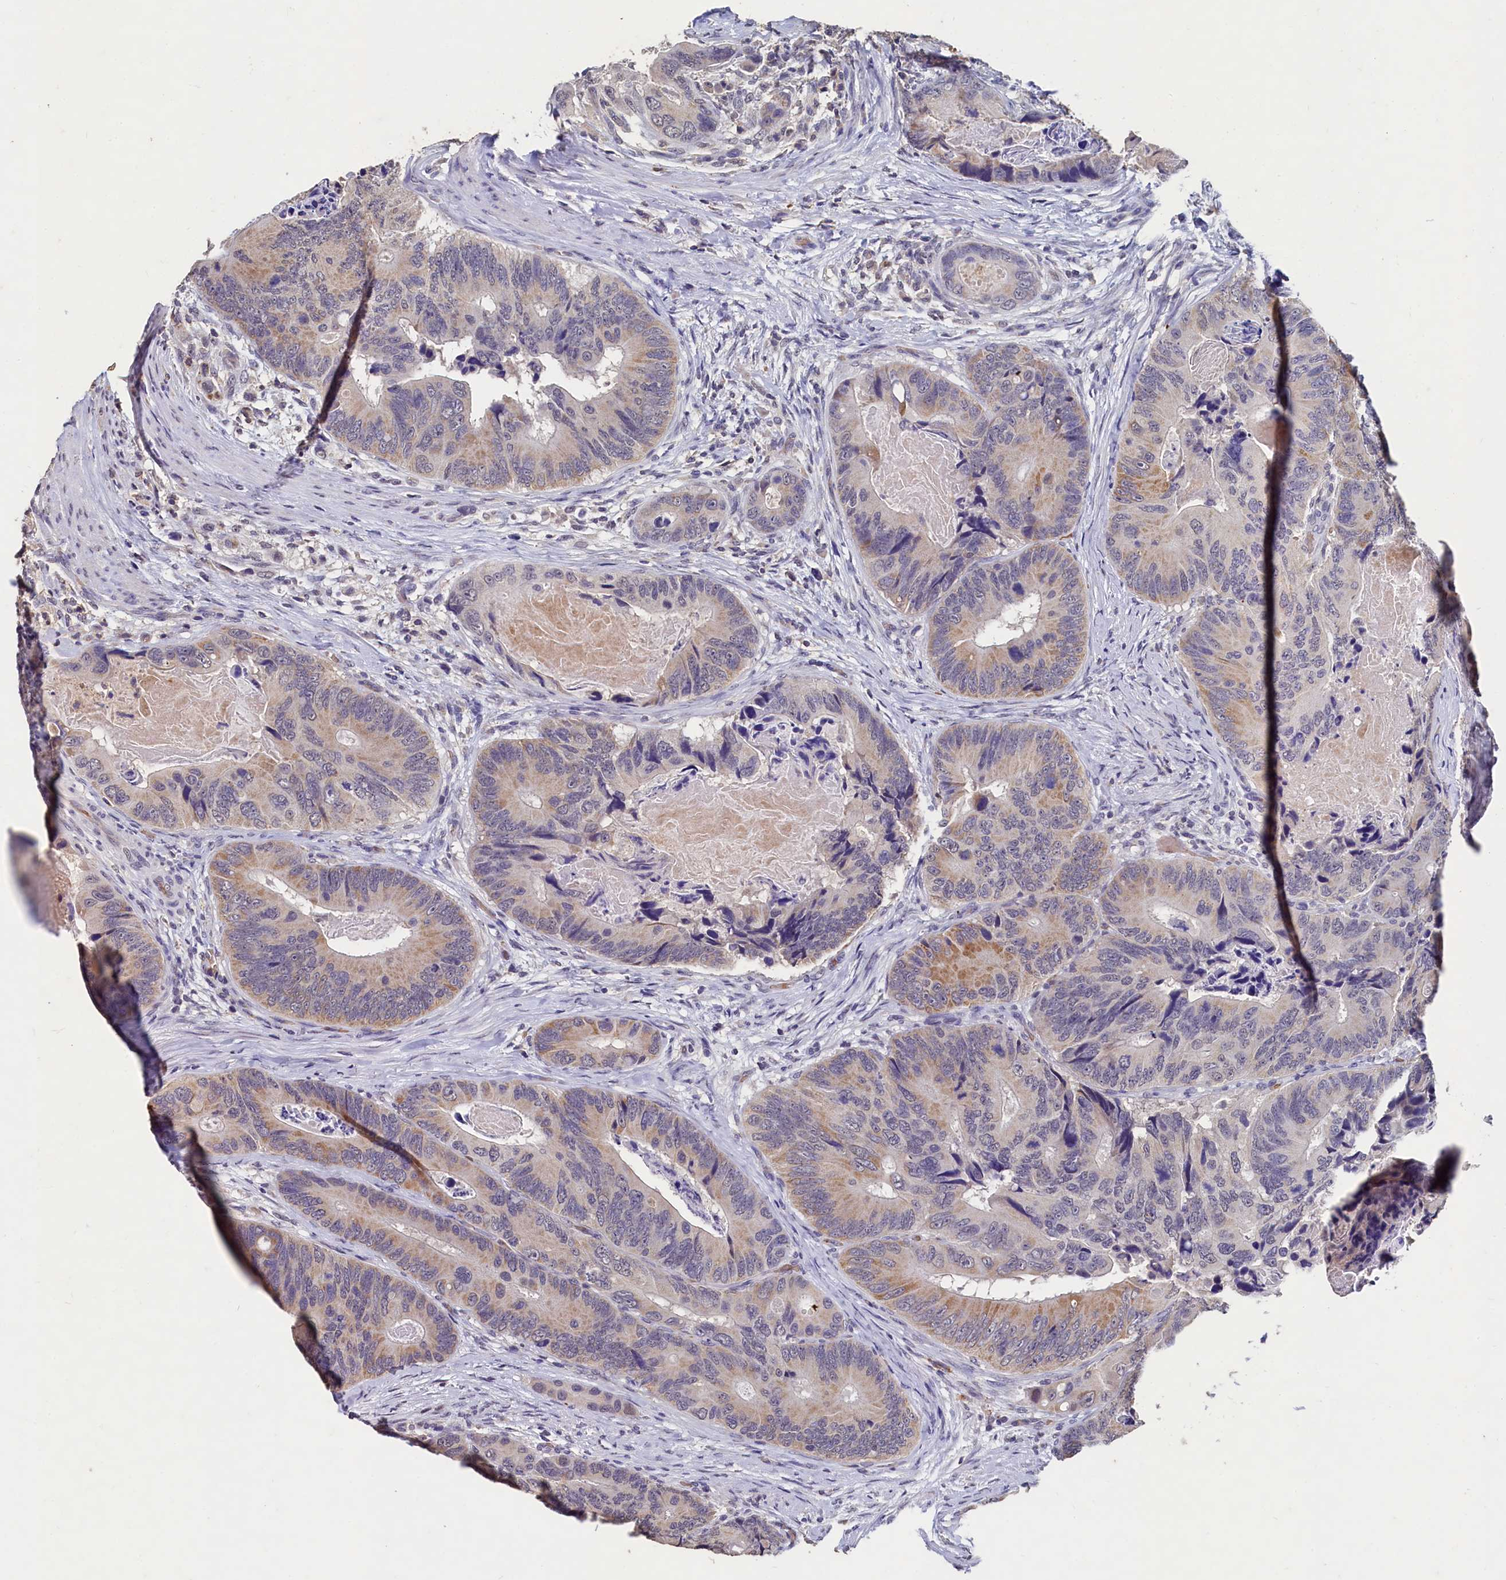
{"staining": {"intensity": "weak", "quantity": "<25%", "location": "cytoplasmic/membranous"}, "tissue": "colorectal cancer", "cell_type": "Tumor cells", "image_type": "cancer", "snomed": [{"axis": "morphology", "description": "Adenocarcinoma, NOS"}, {"axis": "topography", "description": "Colon"}], "caption": "High power microscopy micrograph of an immunohistochemistry image of colorectal adenocarcinoma, revealing no significant expression in tumor cells. (Brightfield microscopy of DAB immunohistochemistry (IHC) at high magnification).", "gene": "CSTPP1", "patient": {"sex": "male", "age": 84}}